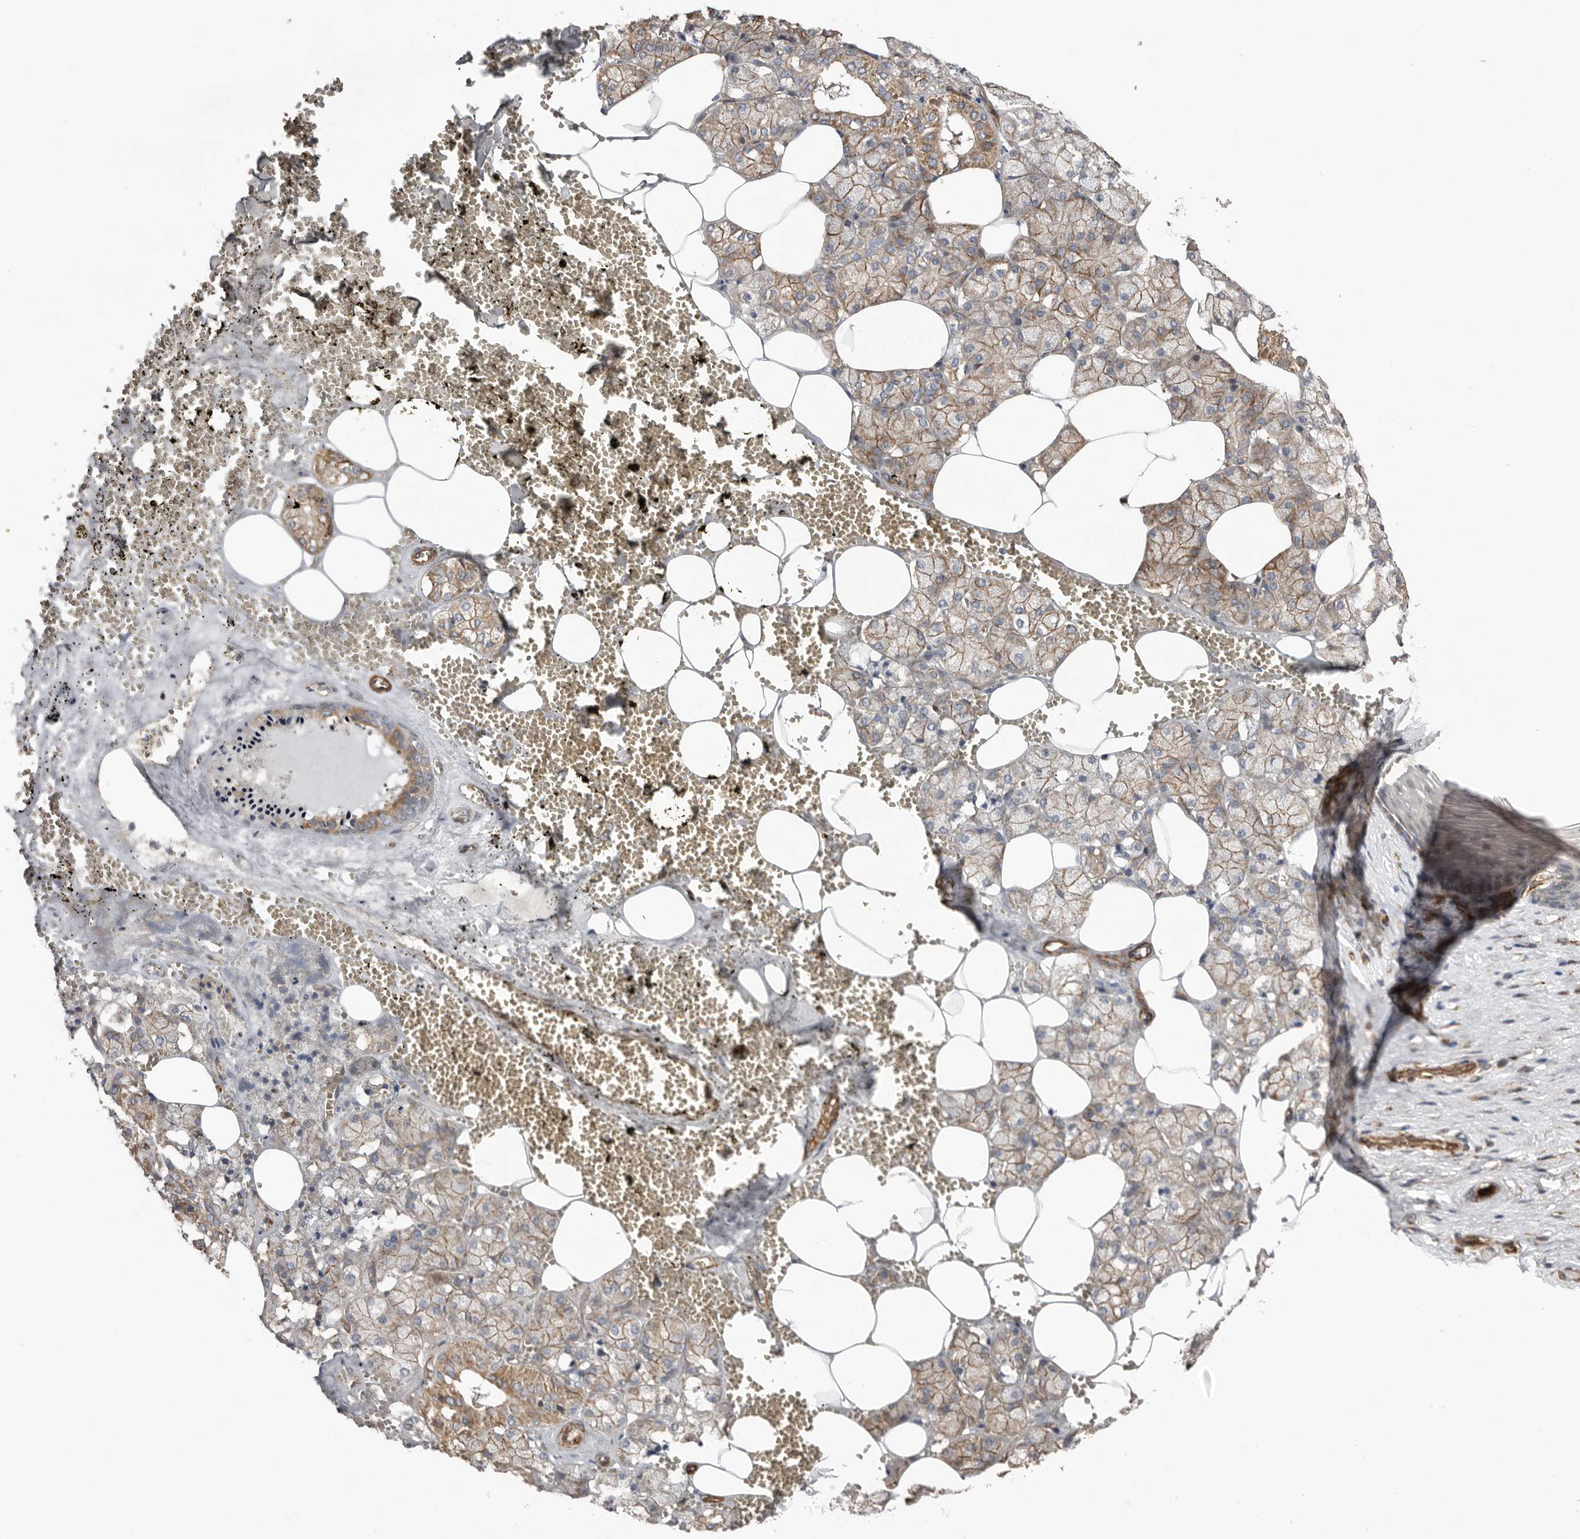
{"staining": {"intensity": "moderate", "quantity": ">75%", "location": "cytoplasmic/membranous"}, "tissue": "salivary gland", "cell_type": "Glandular cells", "image_type": "normal", "snomed": [{"axis": "morphology", "description": "Normal tissue, NOS"}, {"axis": "topography", "description": "Salivary gland"}], "caption": "Moderate cytoplasmic/membranous staining for a protein is seen in about >75% of glandular cells of unremarkable salivary gland using IHC.", "gene": "RANBP17", "patient": {"sex": "male", "age": 62}}